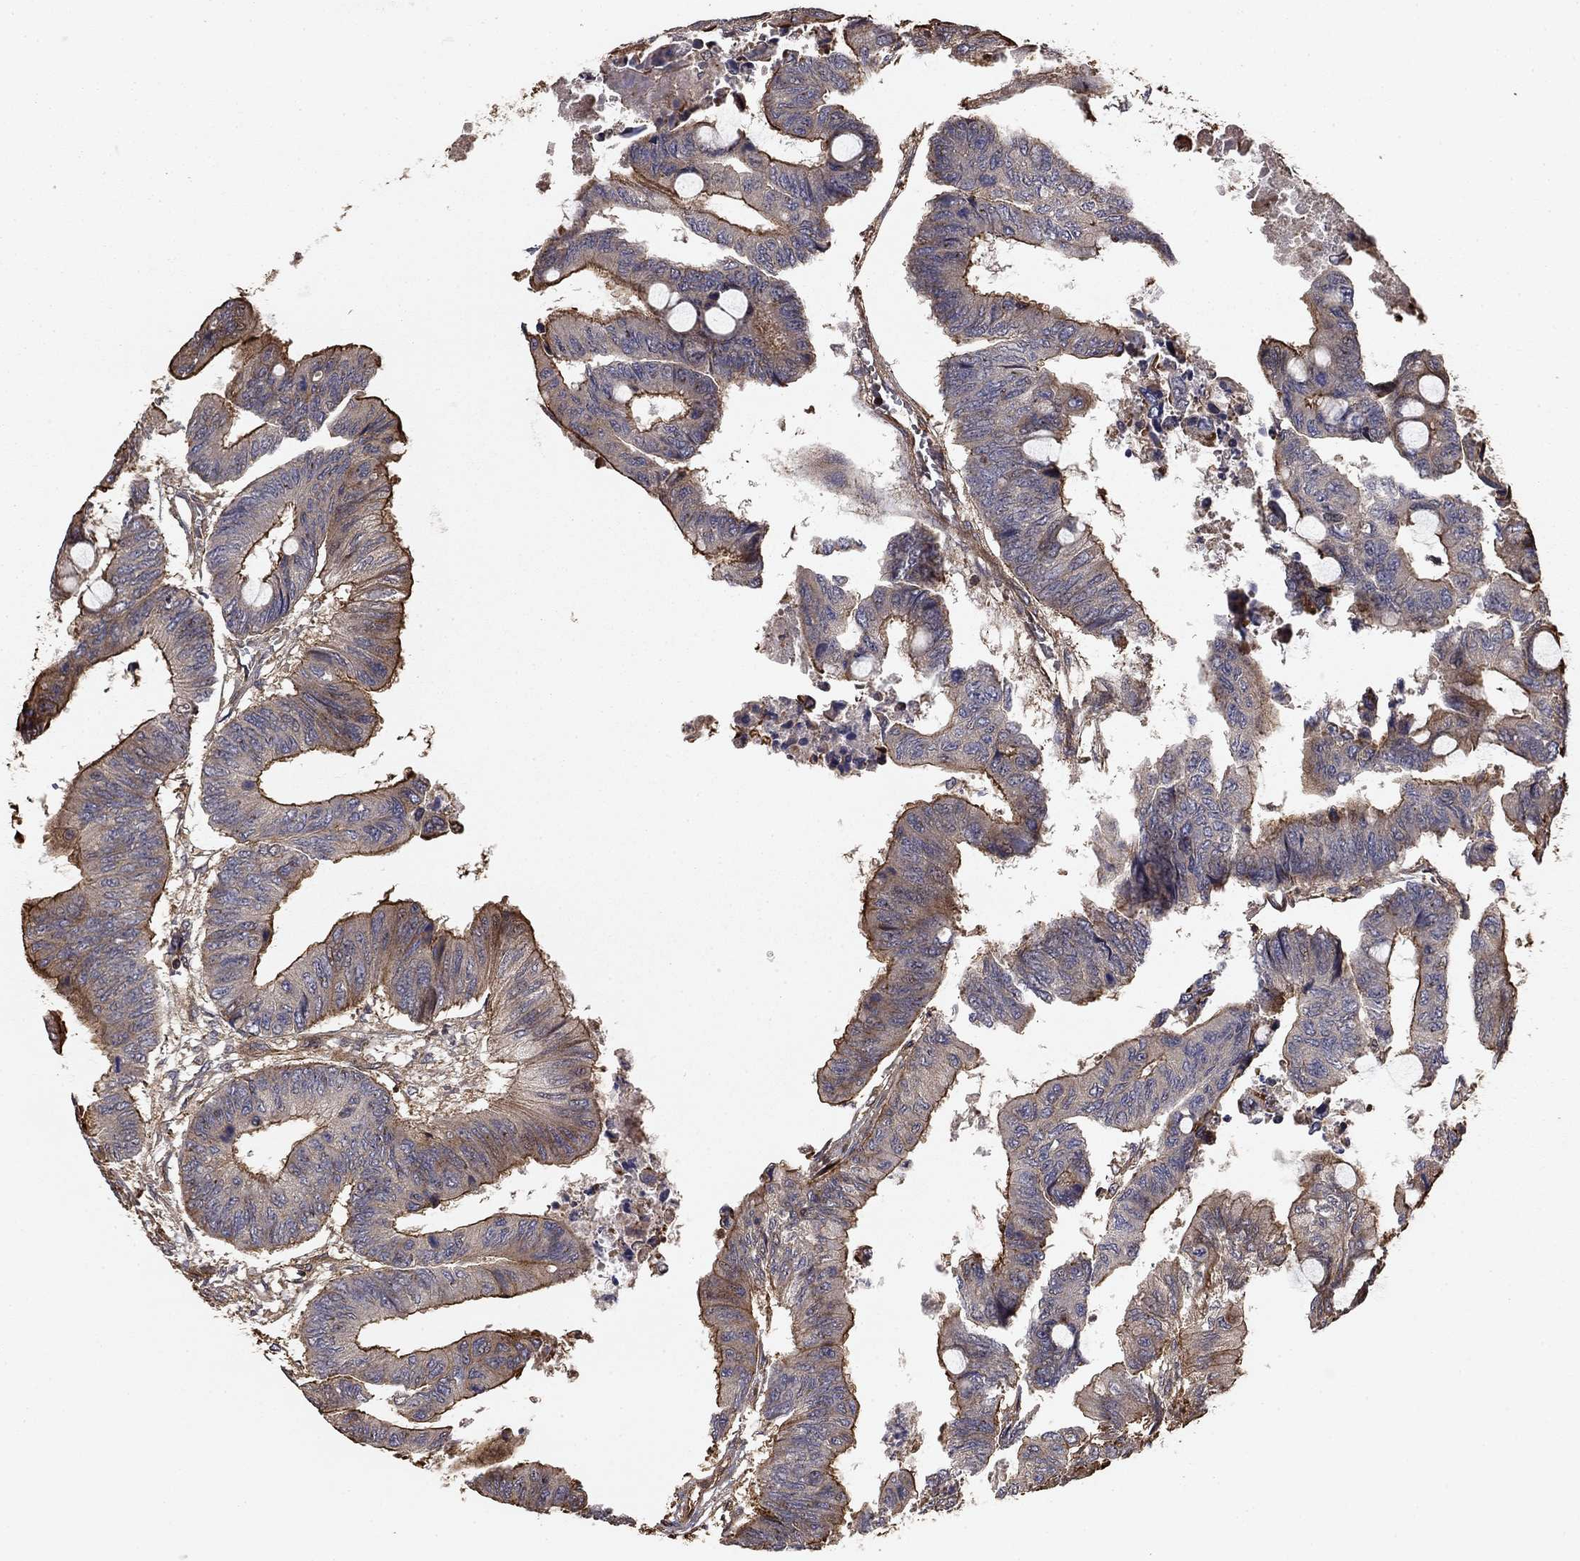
{"staining": {"intensity": "moderate", "quantity": "<25%", "location": "cytoplasmic/membranous"}, "tissue": "colorectal cancer", "cell_type": "Tumor cells", "image_type": "cancer", "snomed": [{"axis": "morphology", "description": "Normal tissue, NOS"}, {"axis": "morphology", "description": "Adenocarcinoma, NOS"}, {"axis": "topography", "description": "Rectum"}, {"axis": "topography", "description": "Peripheral nerve tissue"}], "caption": "Colorectal cancer (adenocarcinoma) stained with a brown dye reveals moderate cytoplasmic/membranous positive positivity in about <25% of tumor cells.", "gene": "HABP4", "patient": {"sex": "male", "age": 92}}